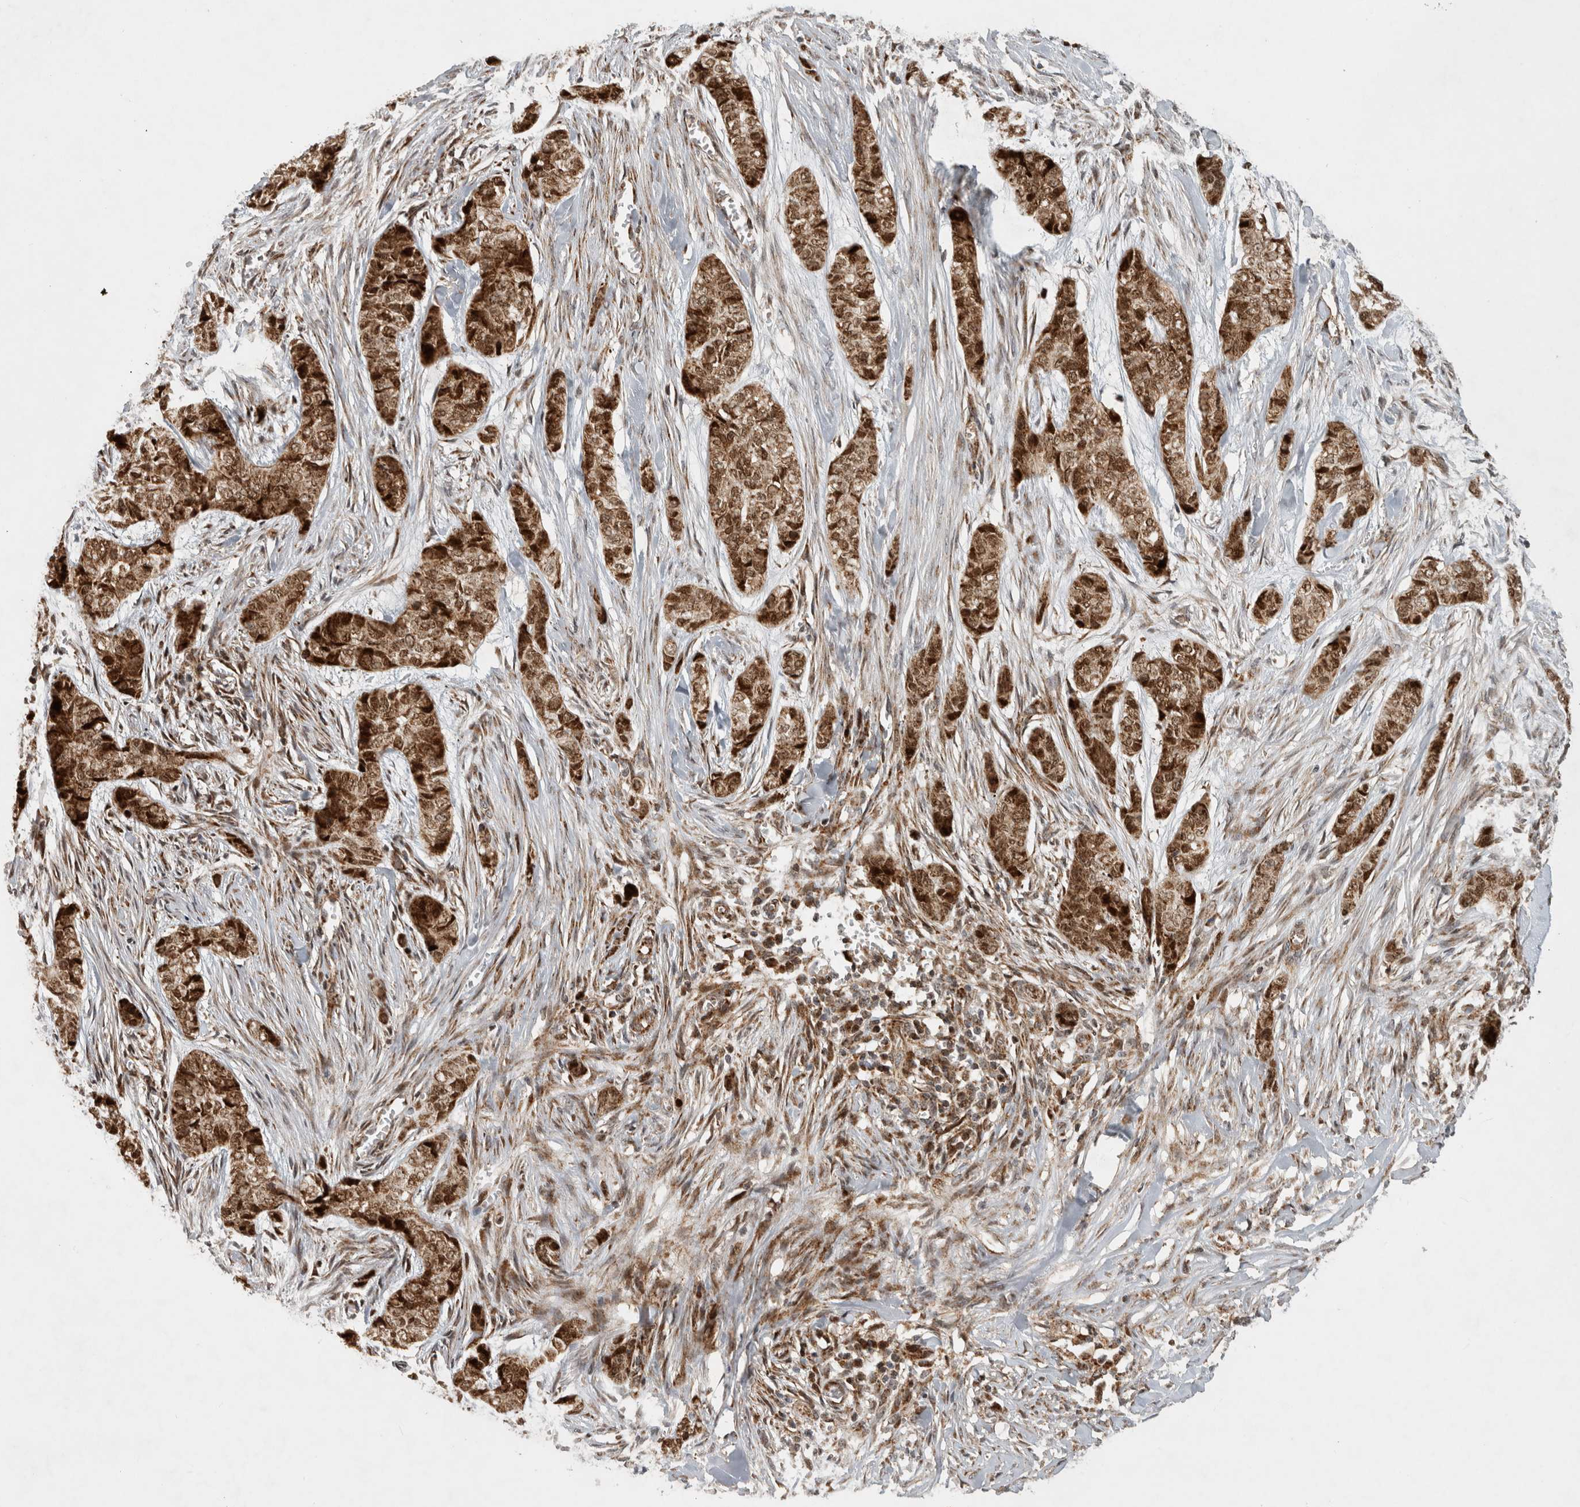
{"staining": {"intensity": "strong", "quantity": ">75%", "location": "cytoplasmic/membranous,nuclear"}, "tissue": "skin cancer", "cell_type": "Tumor cells", "image_type": "cancer", "snomed": [{"axis": "morphology", "description": "Basal cell carcinoma"}, {"axis": "topography", "description": "Skin"}], "caption": "Immunohistochemistry (IHC) (DAB) staining of human basal cell carcinoma (skin) shows strong cytoplasmic/membranous and nuclear protein expression in approximately >75% of tumor cells. The staining was performed using DAB (3,3'-diaminobenzidine) to visualize the protein expression in brown, while the nuclei were stained in blue with hematoxylin (Magnification: 20x).", "gene": "INSRR", "patient": {"sex": "female", "age": 64}}